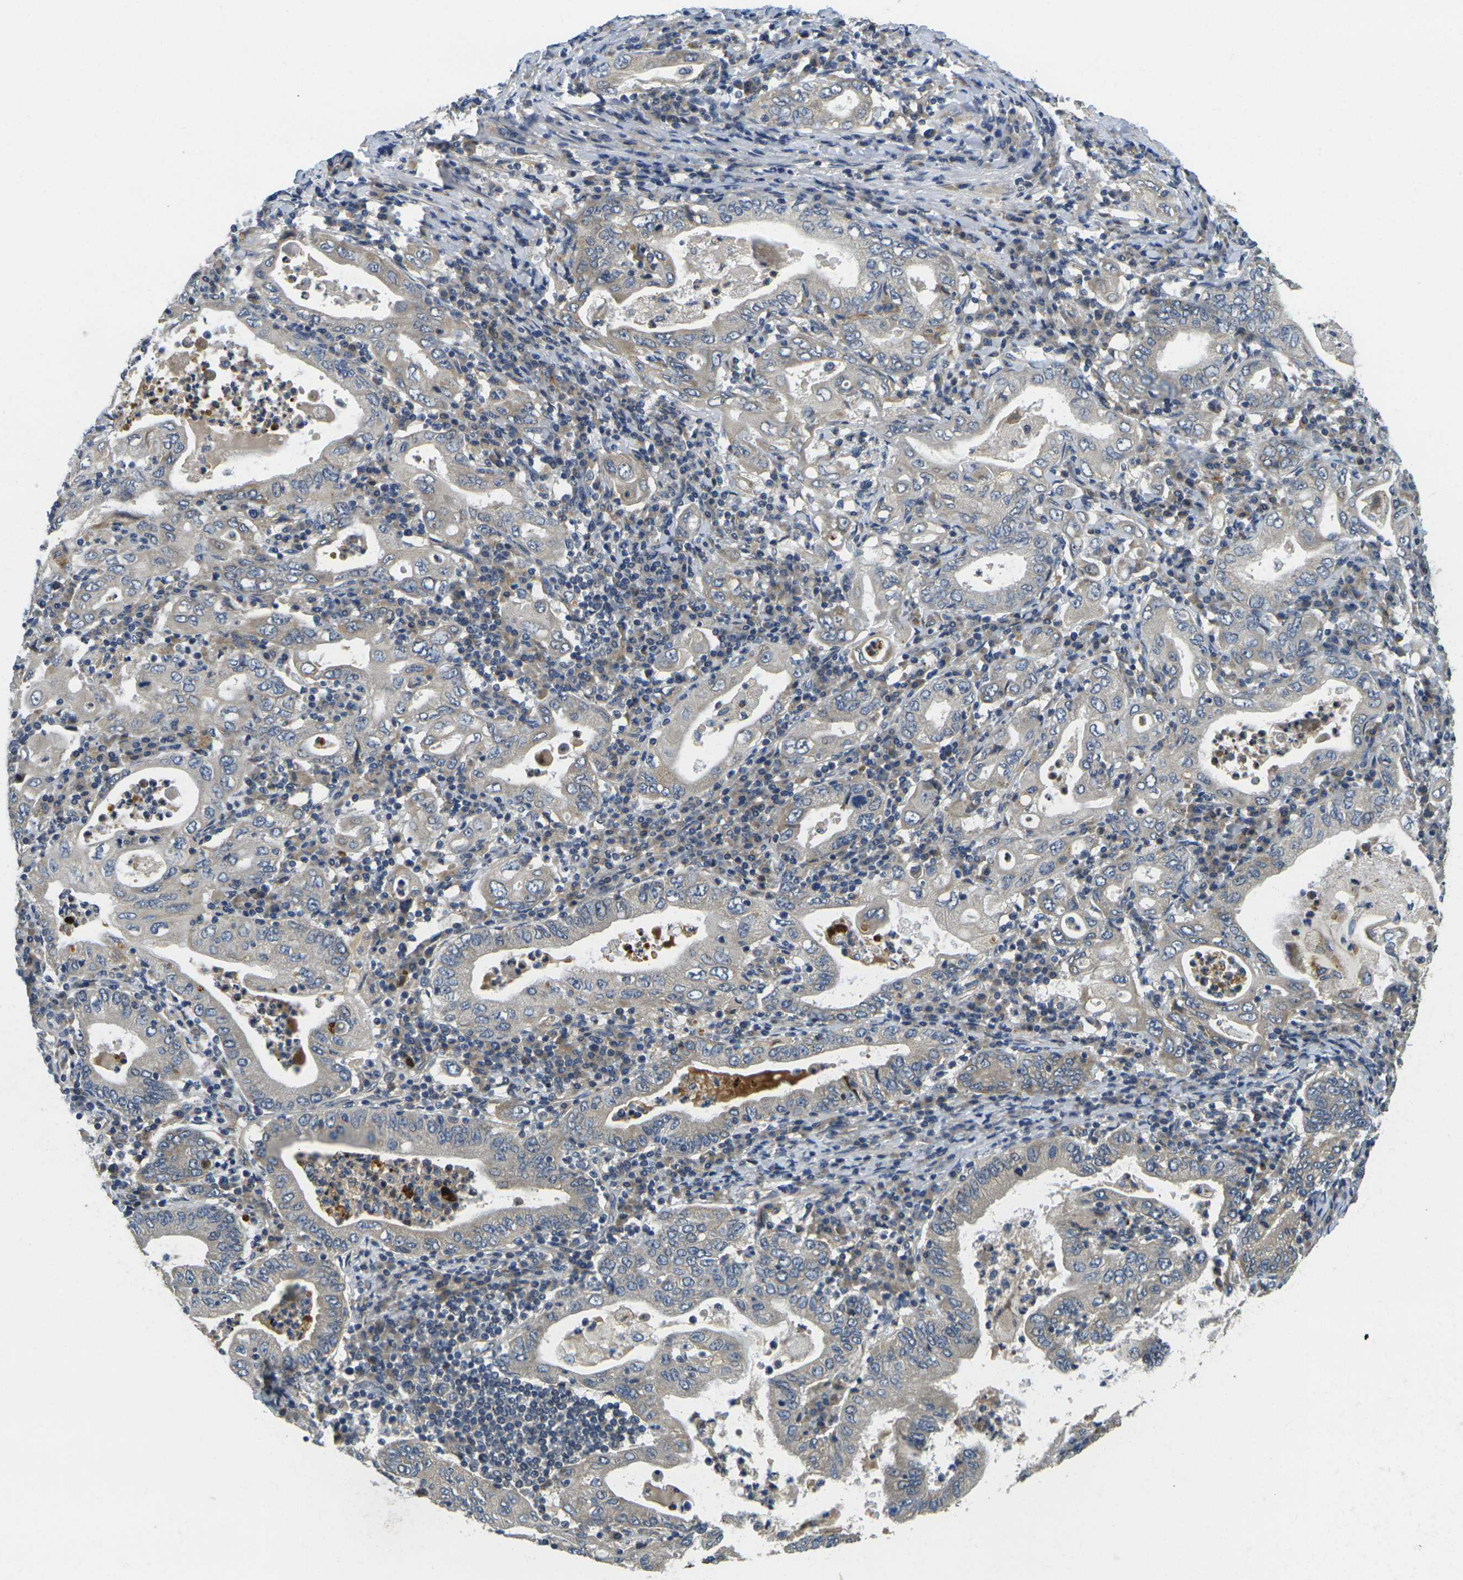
{"staining": {"intensity": "weak", "quantity": "<25%", "location": "cytoplasmic/membranous"}, "tissue": "stomach cancer", "cell_type": "Tumor cells", "image_type": "cancer", "snomed": [{"axis": "morphology", "description": "Normal tissue, NOS"}, {"axis": "morphology", "description": "Adenocarcinoma, NOS"}, {"axis": "topography", "description": "Esophagus"}, {"axis": "topography", "description": "Stomach, upper"}, {"axis": "topography", "description": "Peripheral nerve tissue"}], "caption": "IHC image of adenocarcinoma (stomach) stained for a protein (brown), which exhibits no staining in tumor cells.", "gene": "MINAR2", "patient": {"sex": "male", "age": 62}}